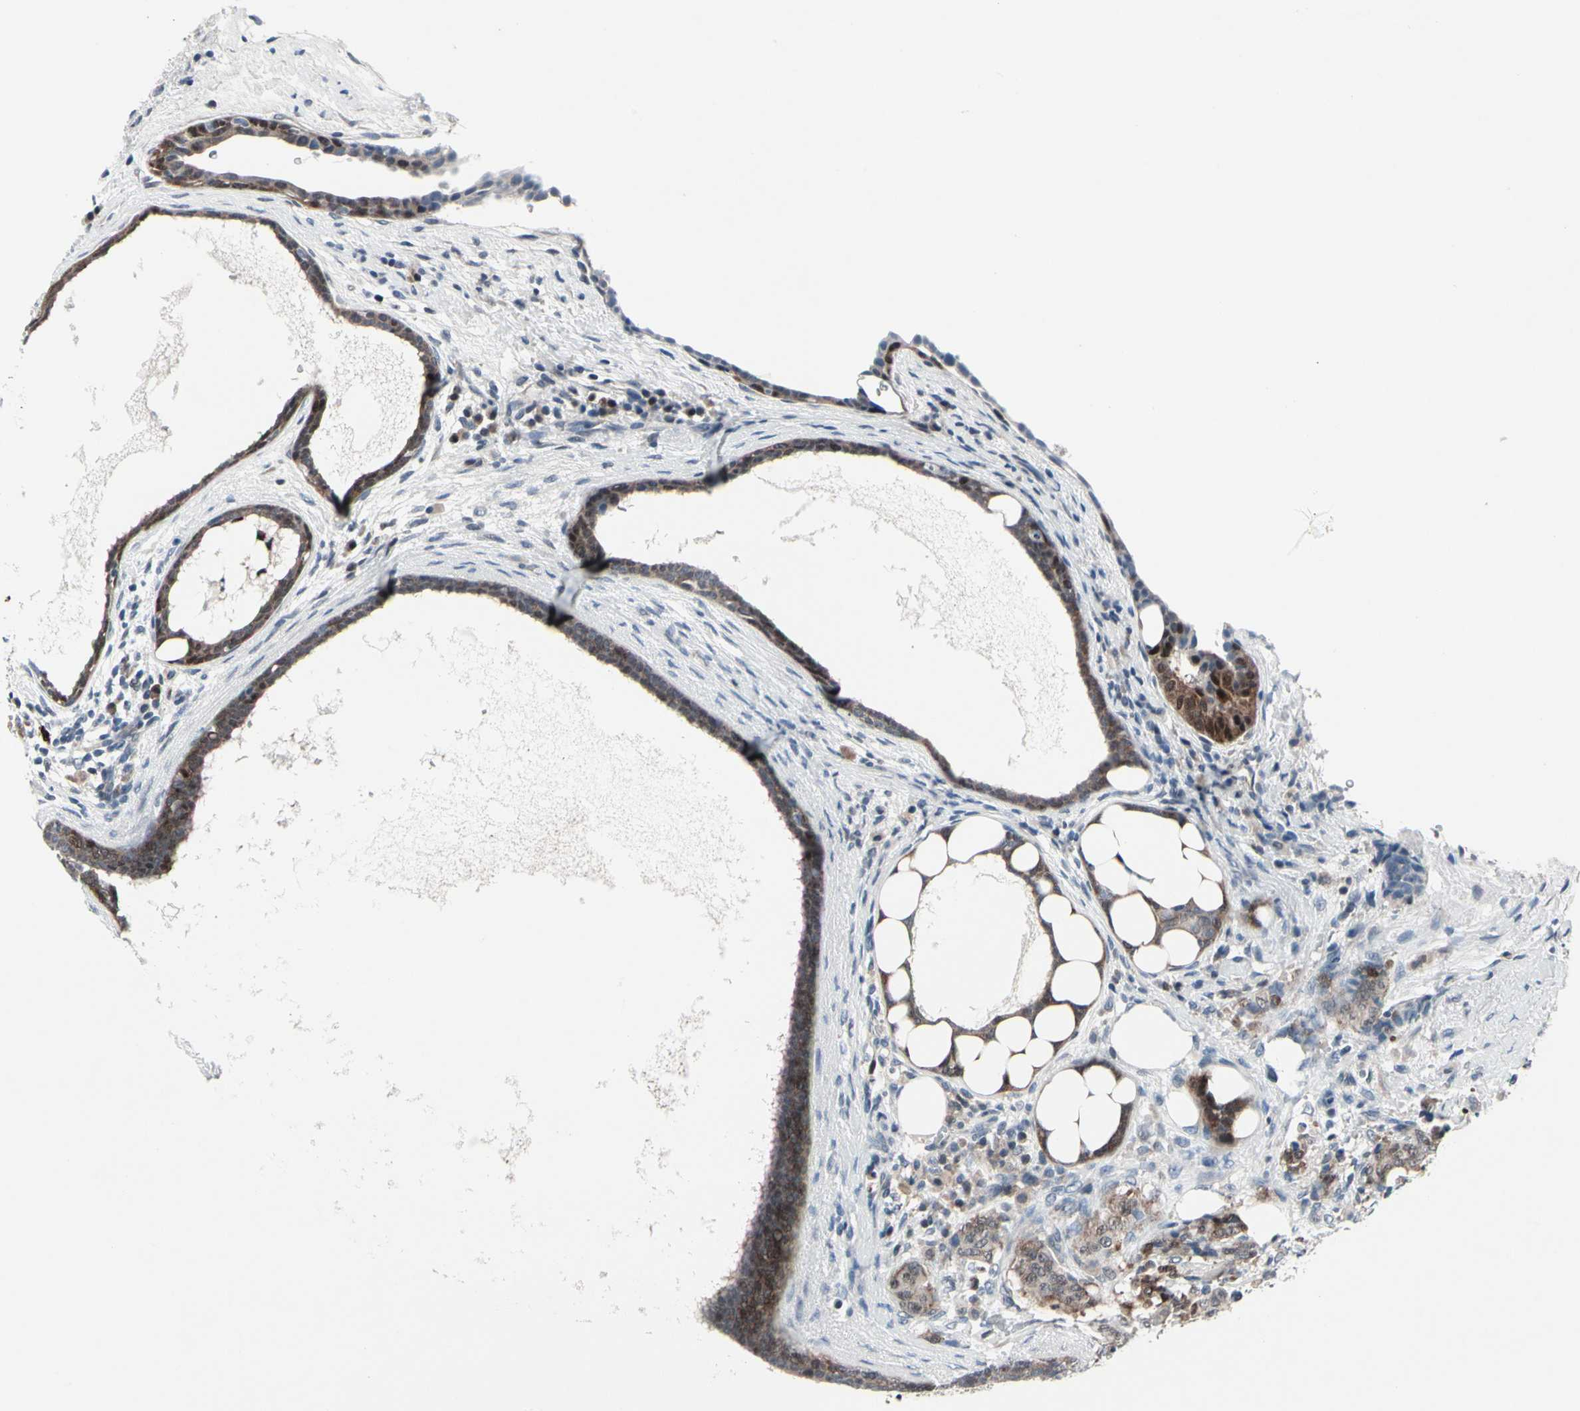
{"staining": {"intensity": "moderate", "quantity": "25%-75%", "location": "cytoplasmic/membranous"}, "tissue": "breast cancer", "cell_type": "Tumor cells", "image_type": "cancer", "snomed": [{"axis": "morphology", "description": "Duct carcinoma"}, {"axis": "topography", "description": "Breast"}], "caption": "IHC photomicrograph of intraductal carcinoma (breast) stained for a protein (brown), which demonstrates medium levels of moderate cytoplasmic/membranous staining in approximately 25%-75% of tumor cells.", "gene": "TXN", "patient": {"sex": "female", "age": 40}}